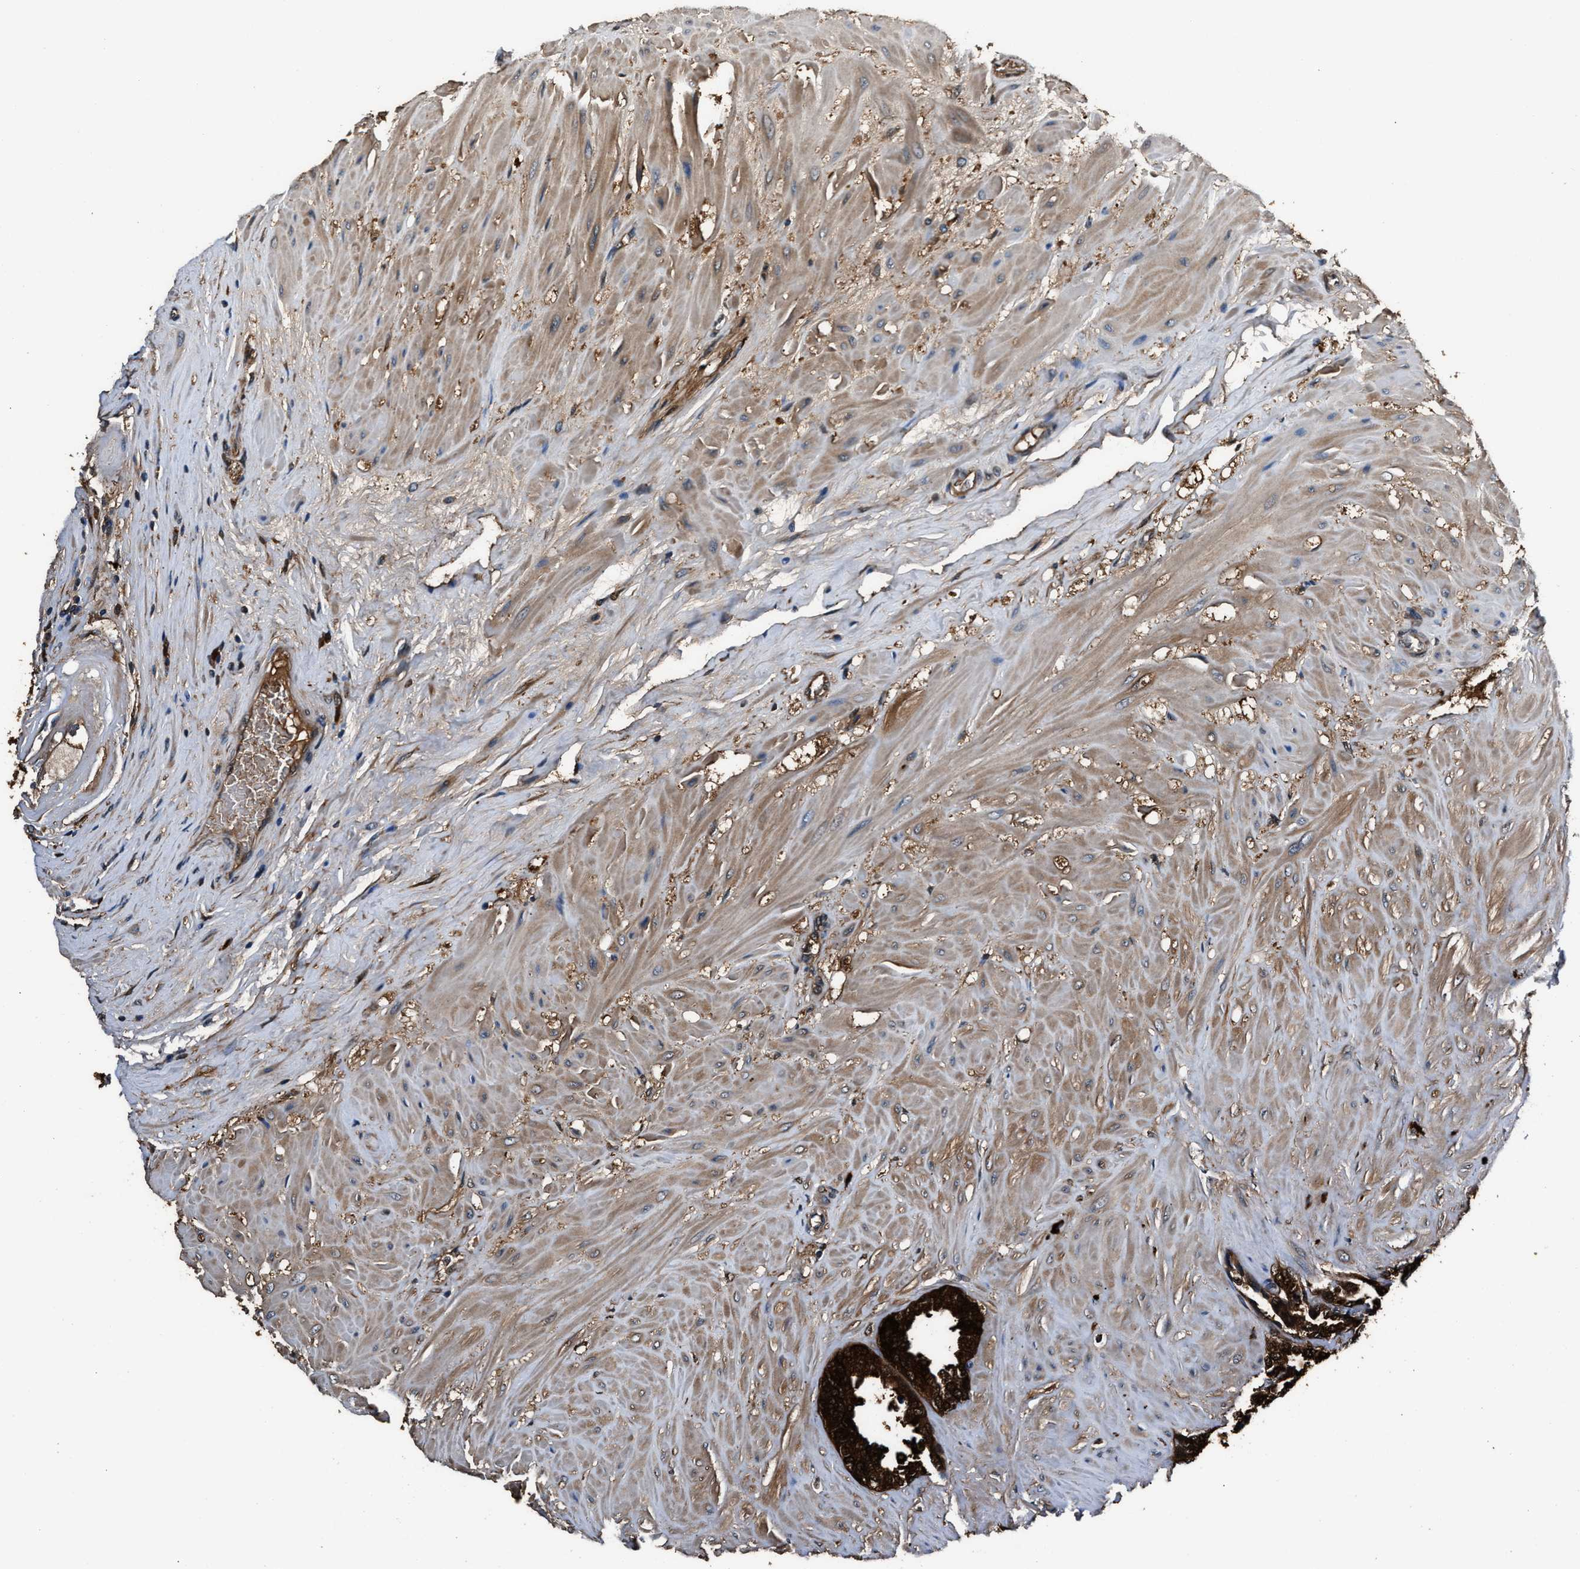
{"staining": {"intensity": "strong", "quantity": ">75%", "location": "cytoplasmic/membranous,nuclear"}, "tissue": "seminal vesicle", "cell_type": "Glandular cells", "image_type": "normal", "snomed": [{"axis": "morphology", "description": "Normal tissue, NOS"}, {"axis": "topography", "description": "Seminal veicle"}], "caption": "Seminal vesicle stained for a protein displays strong cytoplasmic/membranous,nuclear positivity in glandular cells. (brown staining indicates protein expression, while blue staining denotes nuclei).", "gene": "GSTP1", "patient": {"sex": "male", "age": 46}}